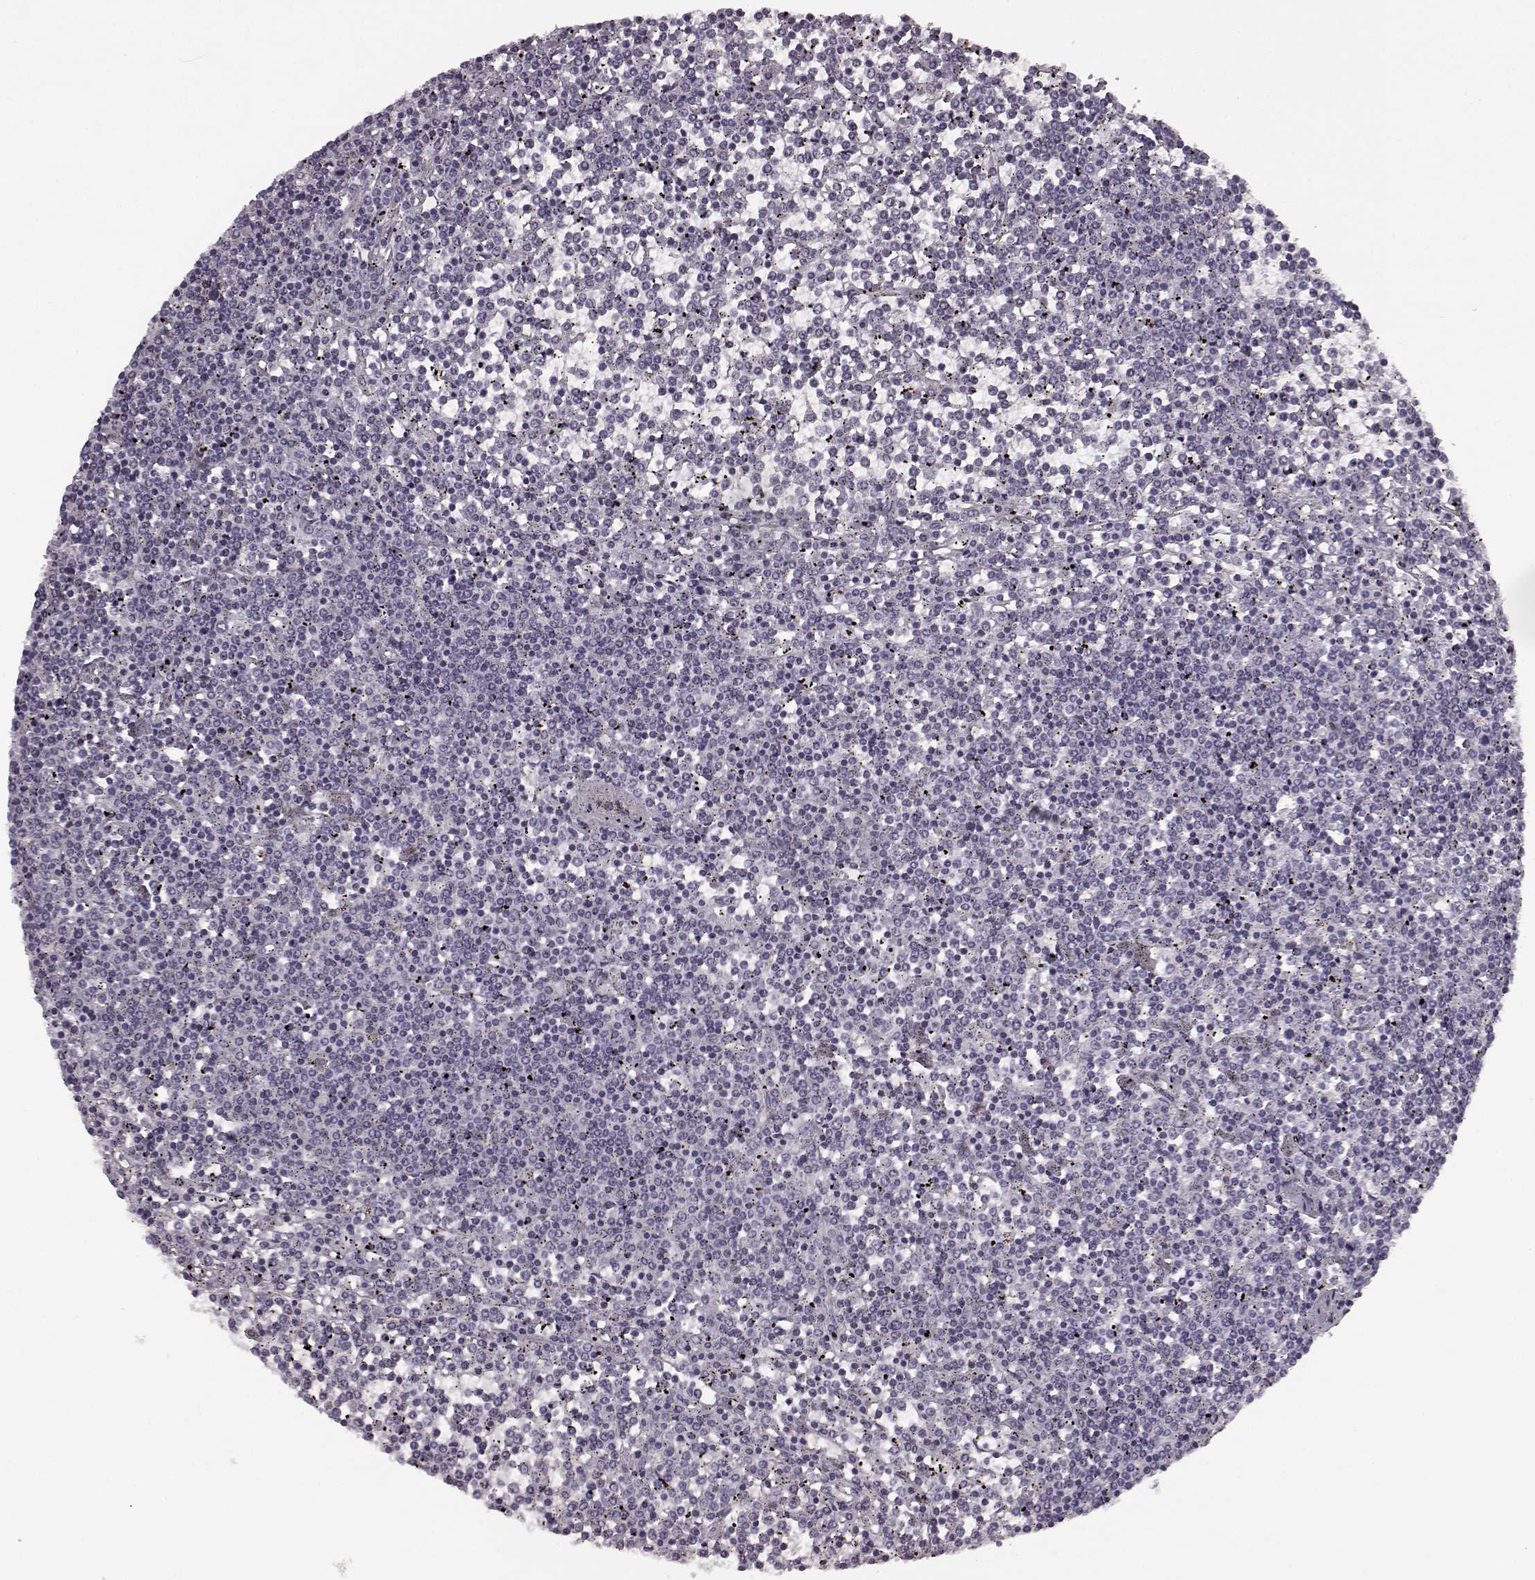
{"staining": {"intensity": "negative", "quantity": "none", "location": "none"}, "tissue": "lymphoma", "cell_type": "Tumor cells", "image_type": "cancer", "snomed": [{"axis": "morphology", "description": "Malignant lymphoma, non-Hodgkin's type, Low grade"}, {"axis": "topography", "description": "Spleen"}], "caption": "Tumor cells are negative for protein expression in human low-grade malignant lymphoma, non-Hodgkin's type.", "gene": "SEMG2", "patient": {"sex": "female", "age": 19}}